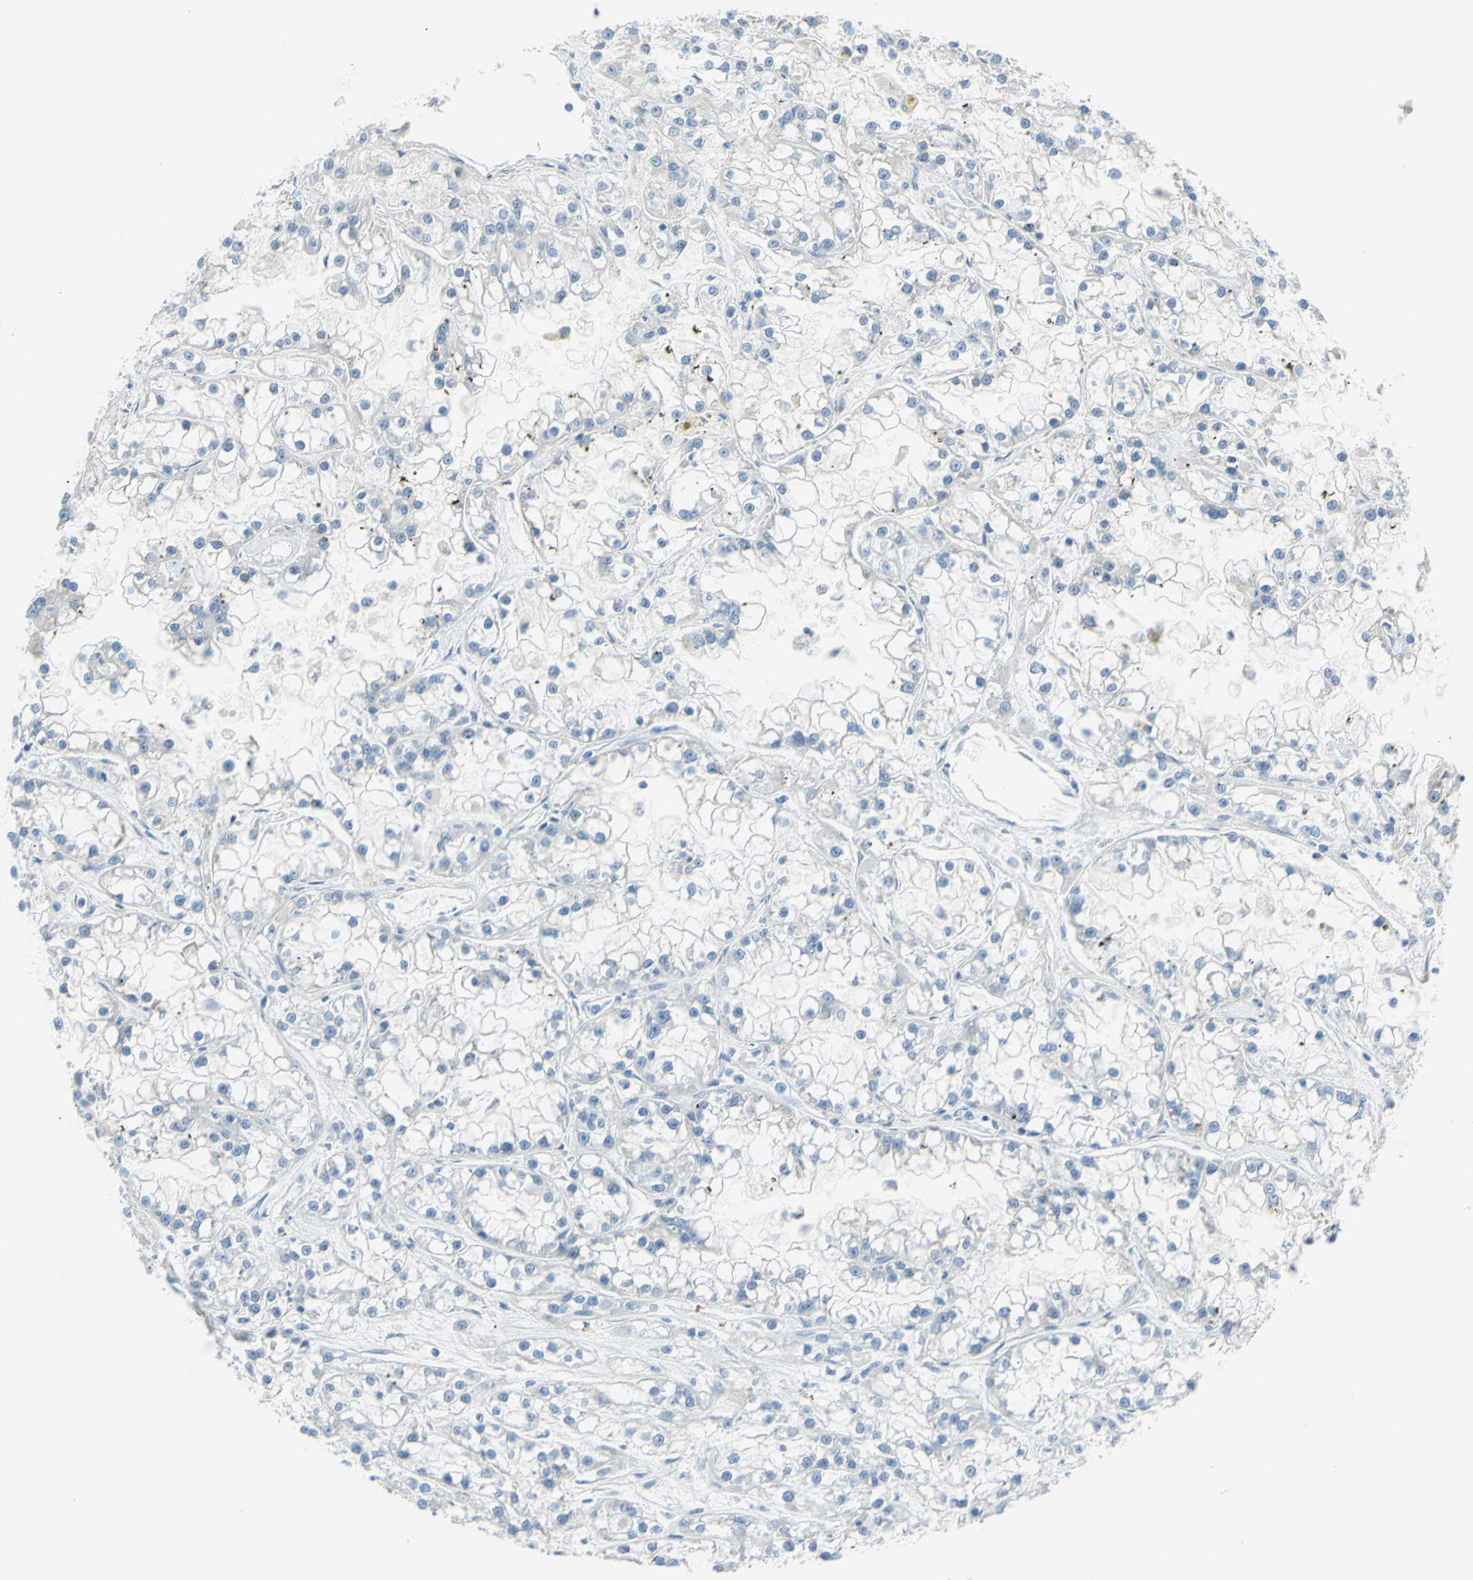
{"staining": {"intensity": "negative", "quantity": "none", "location": "none"}, "tissue": "renal cancer", "cell_type": "Tumor cells", "image_type": "cancer", "snomed": [{"axis": "morphology", "description": "Adenocarcinoma, NOS"}, {"axis": "topography", "description": "Kidney"}], "caption": "IHC micrograph of neoplastic tissue: human renal cancer (adenocarcinoma) stained with DAB reveals no significant protein expression in tumor cells.", "gene": "DCT", "patient": {"sex": "female", "age": 52}}